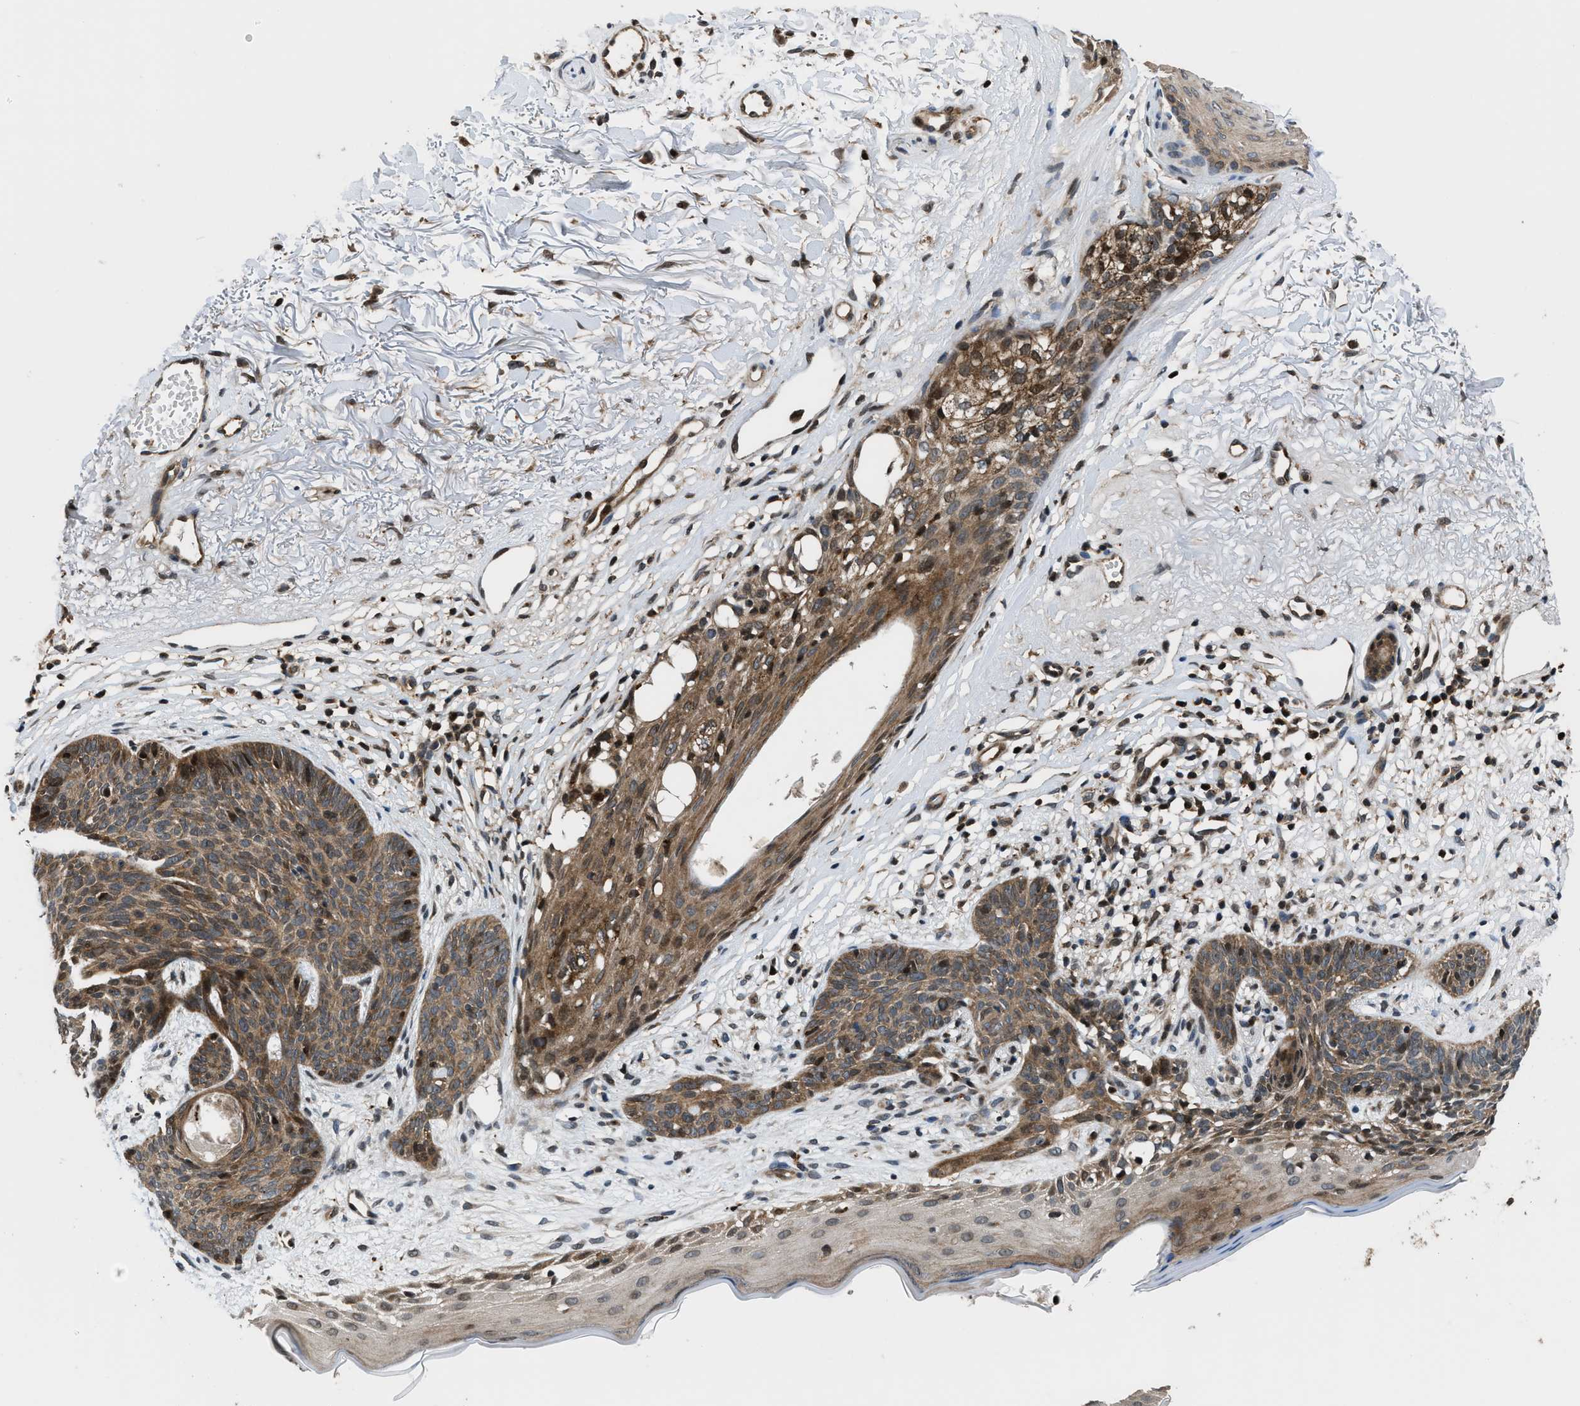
{"staining": {"intensity": "moderate", "quantity": ">75%", "location": "cytoplasmic/membranous,nuclear"}, "tissue": "skin cancer", "cell_type": "Tumor cells", "image_type": "cancer", "snomed": [{"axis": "morphology", "description": "Normal tissue, NOS"}, {"axis": "morphology", "description": "Basal cell carcinoma"}, {"axis": "topography", "description": "Skin"}], "caption": "A micrograph of human basal cell carcinoma (skin) stained for a protein demonstrates moderate cytoplasmic/membranous and nuclear brown staining in tumor cells.", "gene": "CTBS", "patient": {"sex": "female", "age": 70}}